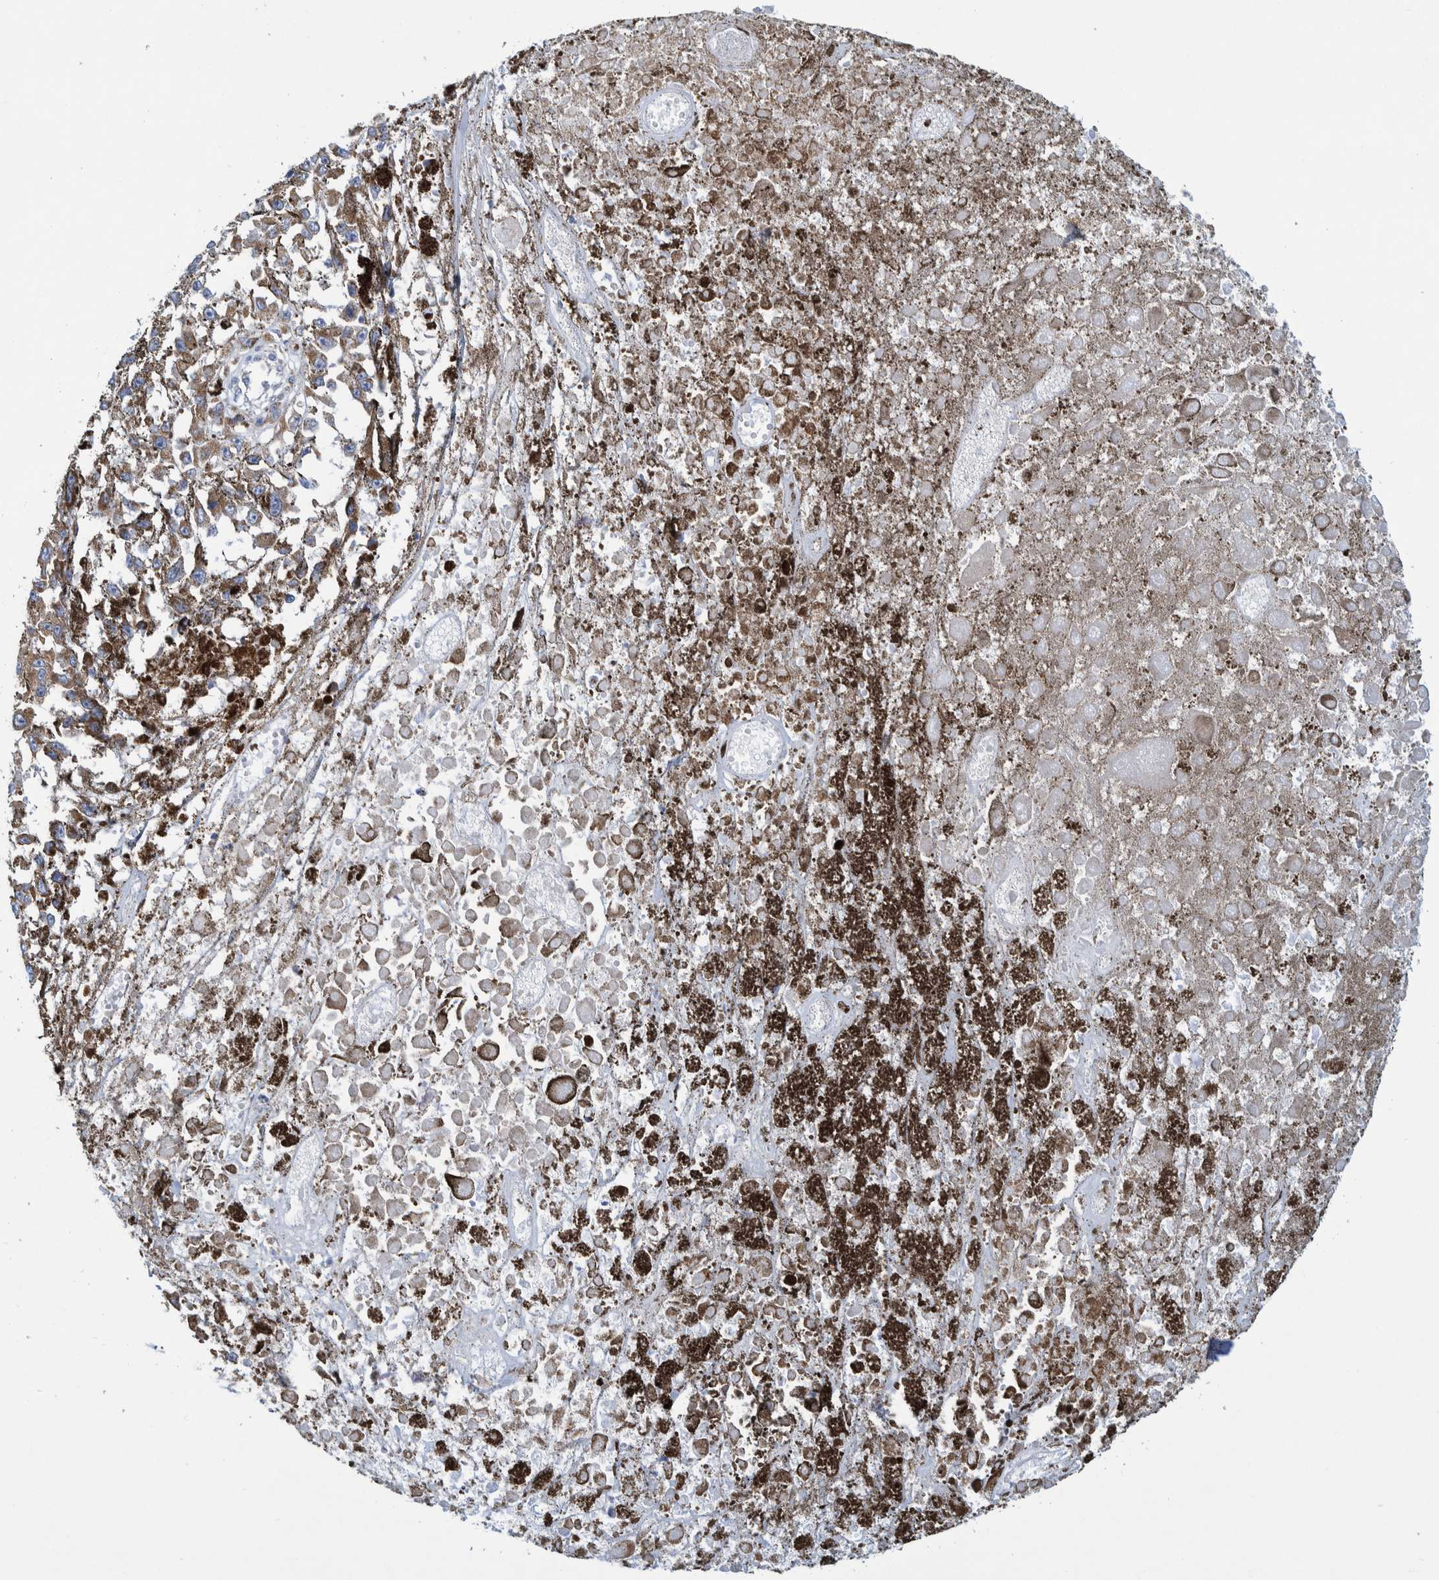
{"staining": {"intensity": "moderate", "quantity": ">75%", "location": "cytoplasmic/membranous"}, "tissue": "melanoma", "cell_type": "Tumor cells", "image_type": "cancer", "snomed": [{"axis": "morphology", "description": "Malignant melanoma, Metastatic site"}, {"axis": "topography", "description": "Lymph node"}], "caption": "Immunohistochemistry (IHC) micrograph of malignant melanoma (metastatic site) stained for a protein (brown), which shows medium levels of moderate cytoplasmic/membranous expression in approximately >75% of tumor cells.", "gene": "MRPS7", "patient": {"sex": "male", "age": 59}}